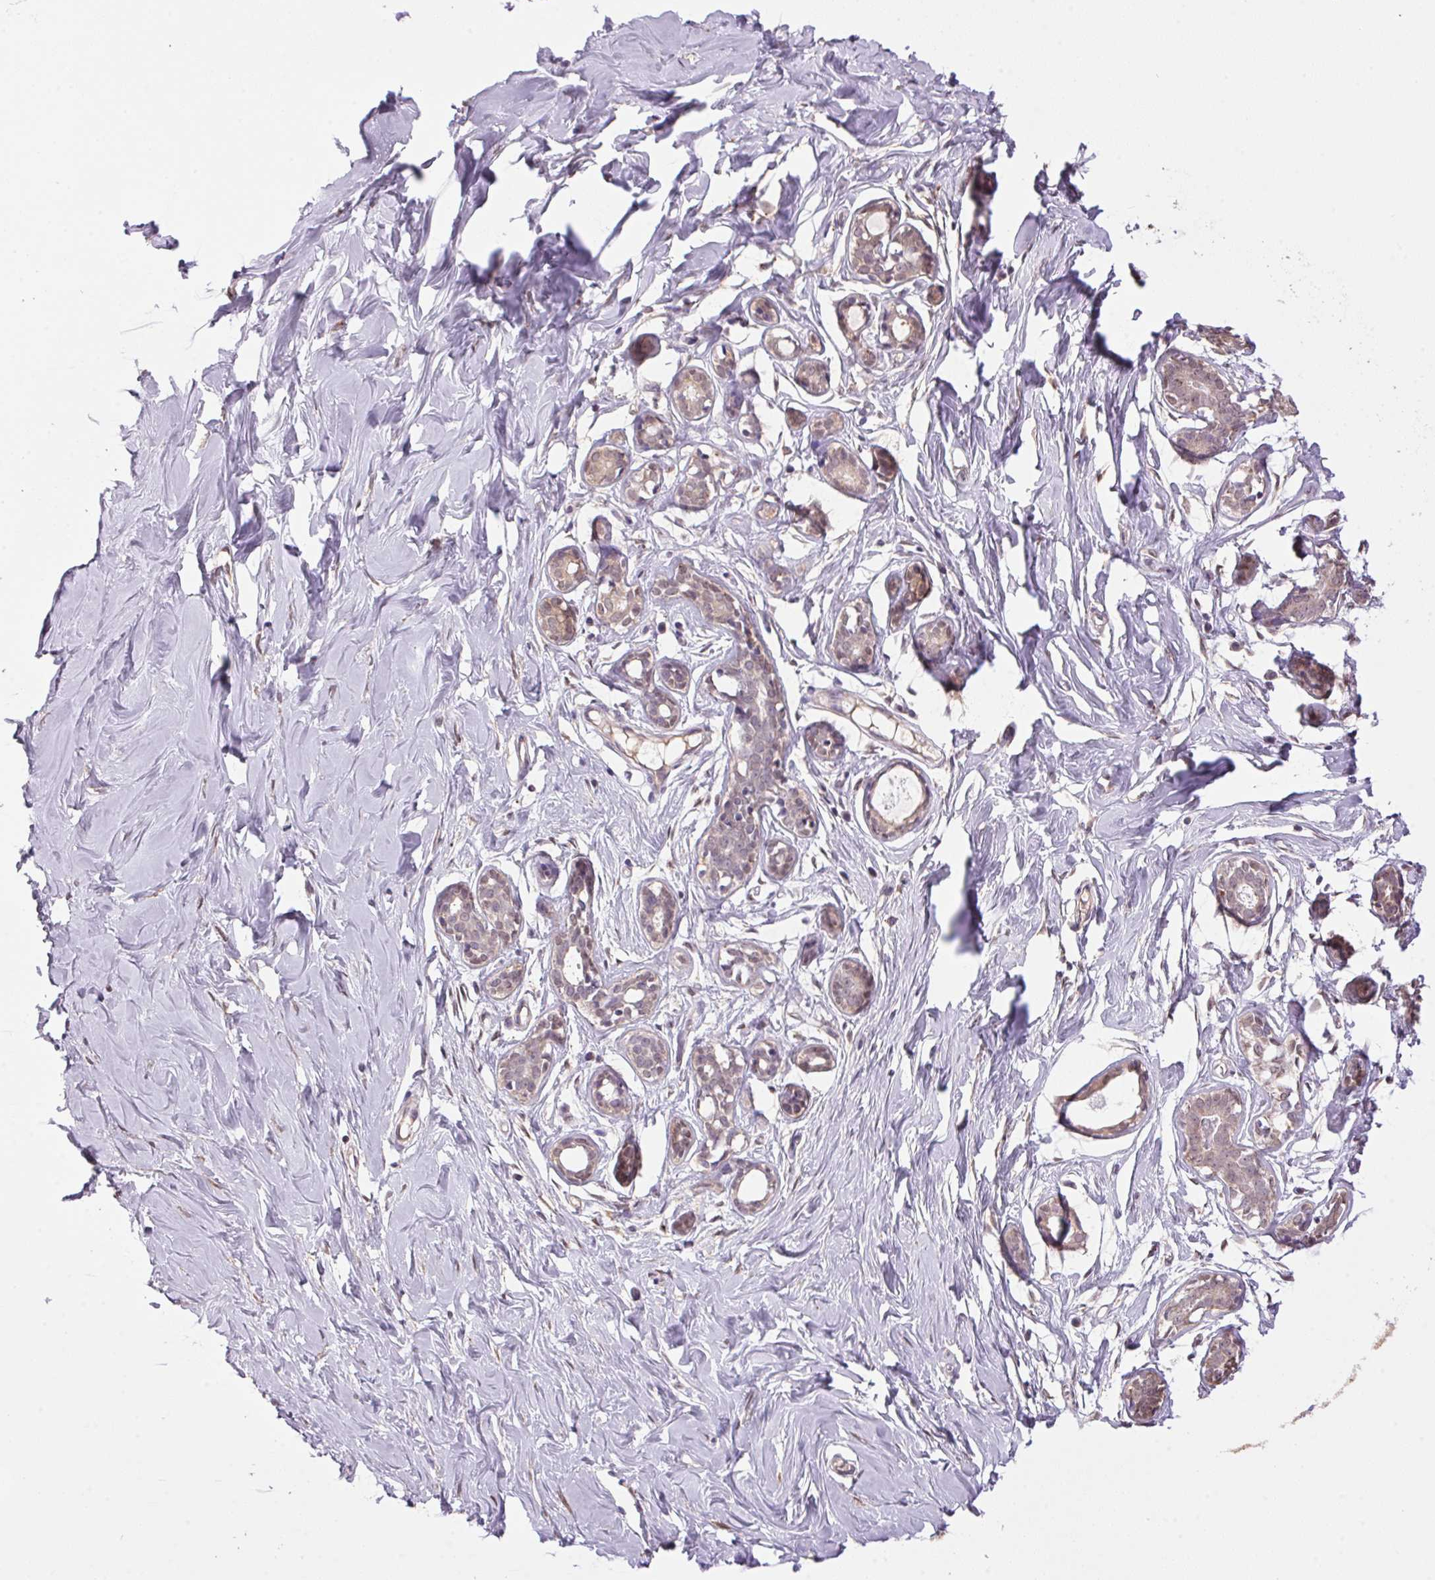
{"staining": {"intensity": "negative", "quantity": "none", "location": "none"}, "tissue": "breast", "cell_type": "Adipocytes", "image_type": "normal", "snomed": [{"axis": "morphology", "description": "Normal tissue, NOS"}, {"axis": "topography", "description": "Breast"}], "caption": "This is an immunohistochemistry (IHC) histopathology image of normal human breast. There is no expression in adipocytes.", "gene": "ADH5", "patient": {"sex": "female", "age": 27}}